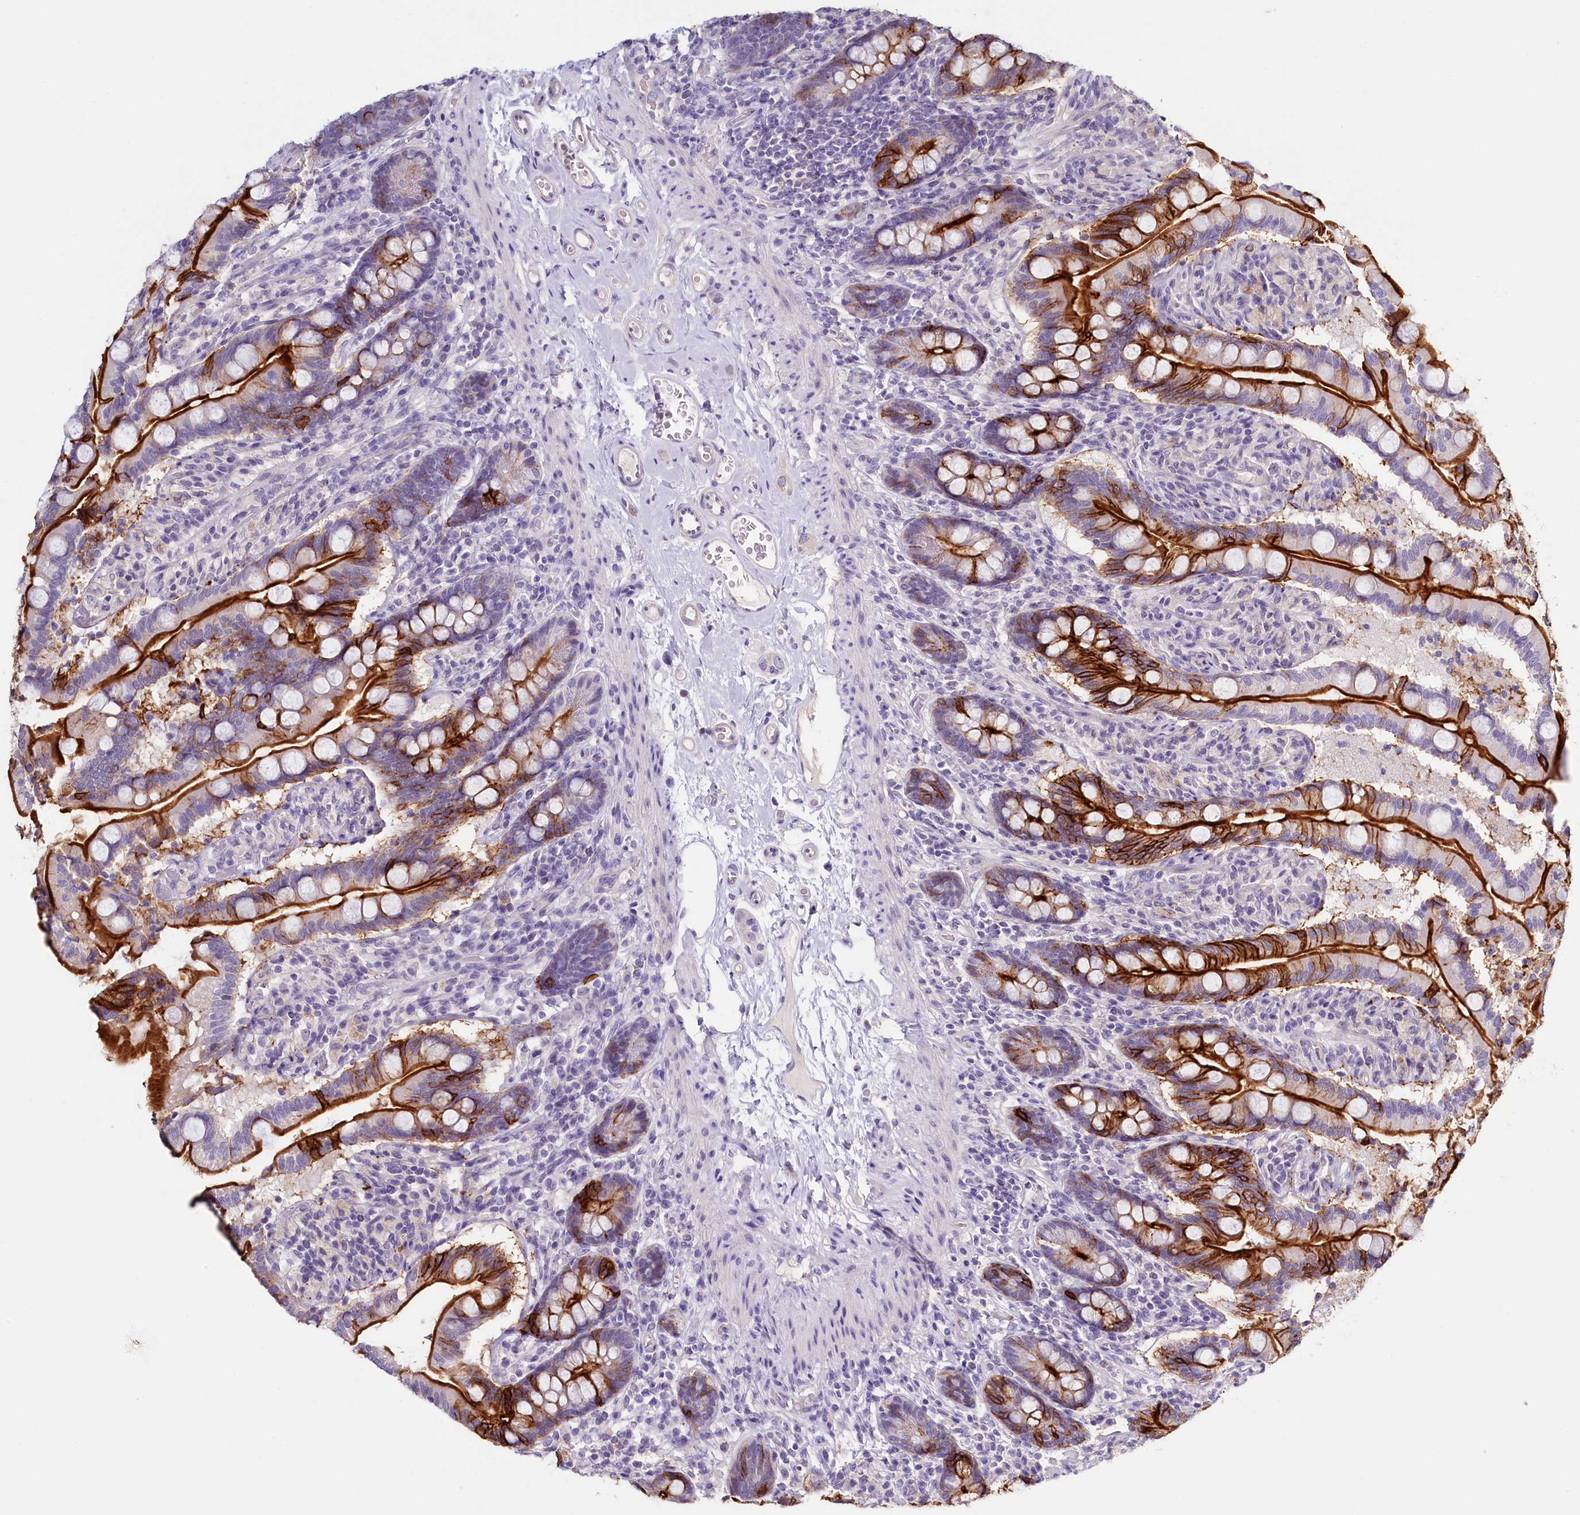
{"staining": {"intensity": "strong", "quantity": ">75%", "location": "cytoplasmic/membranous"}, "tissue": "small intestine", "cell_type": "Glandular cells", "image_type": "normal", "snomed": [{"axis": "morphology", "description": "Normal tissue, NOS"}, {"axis": "topography", "description": "Small intestine"}], "caption": "Small intestine was stained to show a protein in brown. There is high levels of strong cytoplasmic/membranous staining in about >75% of glandular cells. Nuclei are stained in blue.", "gene": "PDE6D", "patient": {"sex": "female", "age": 64}}